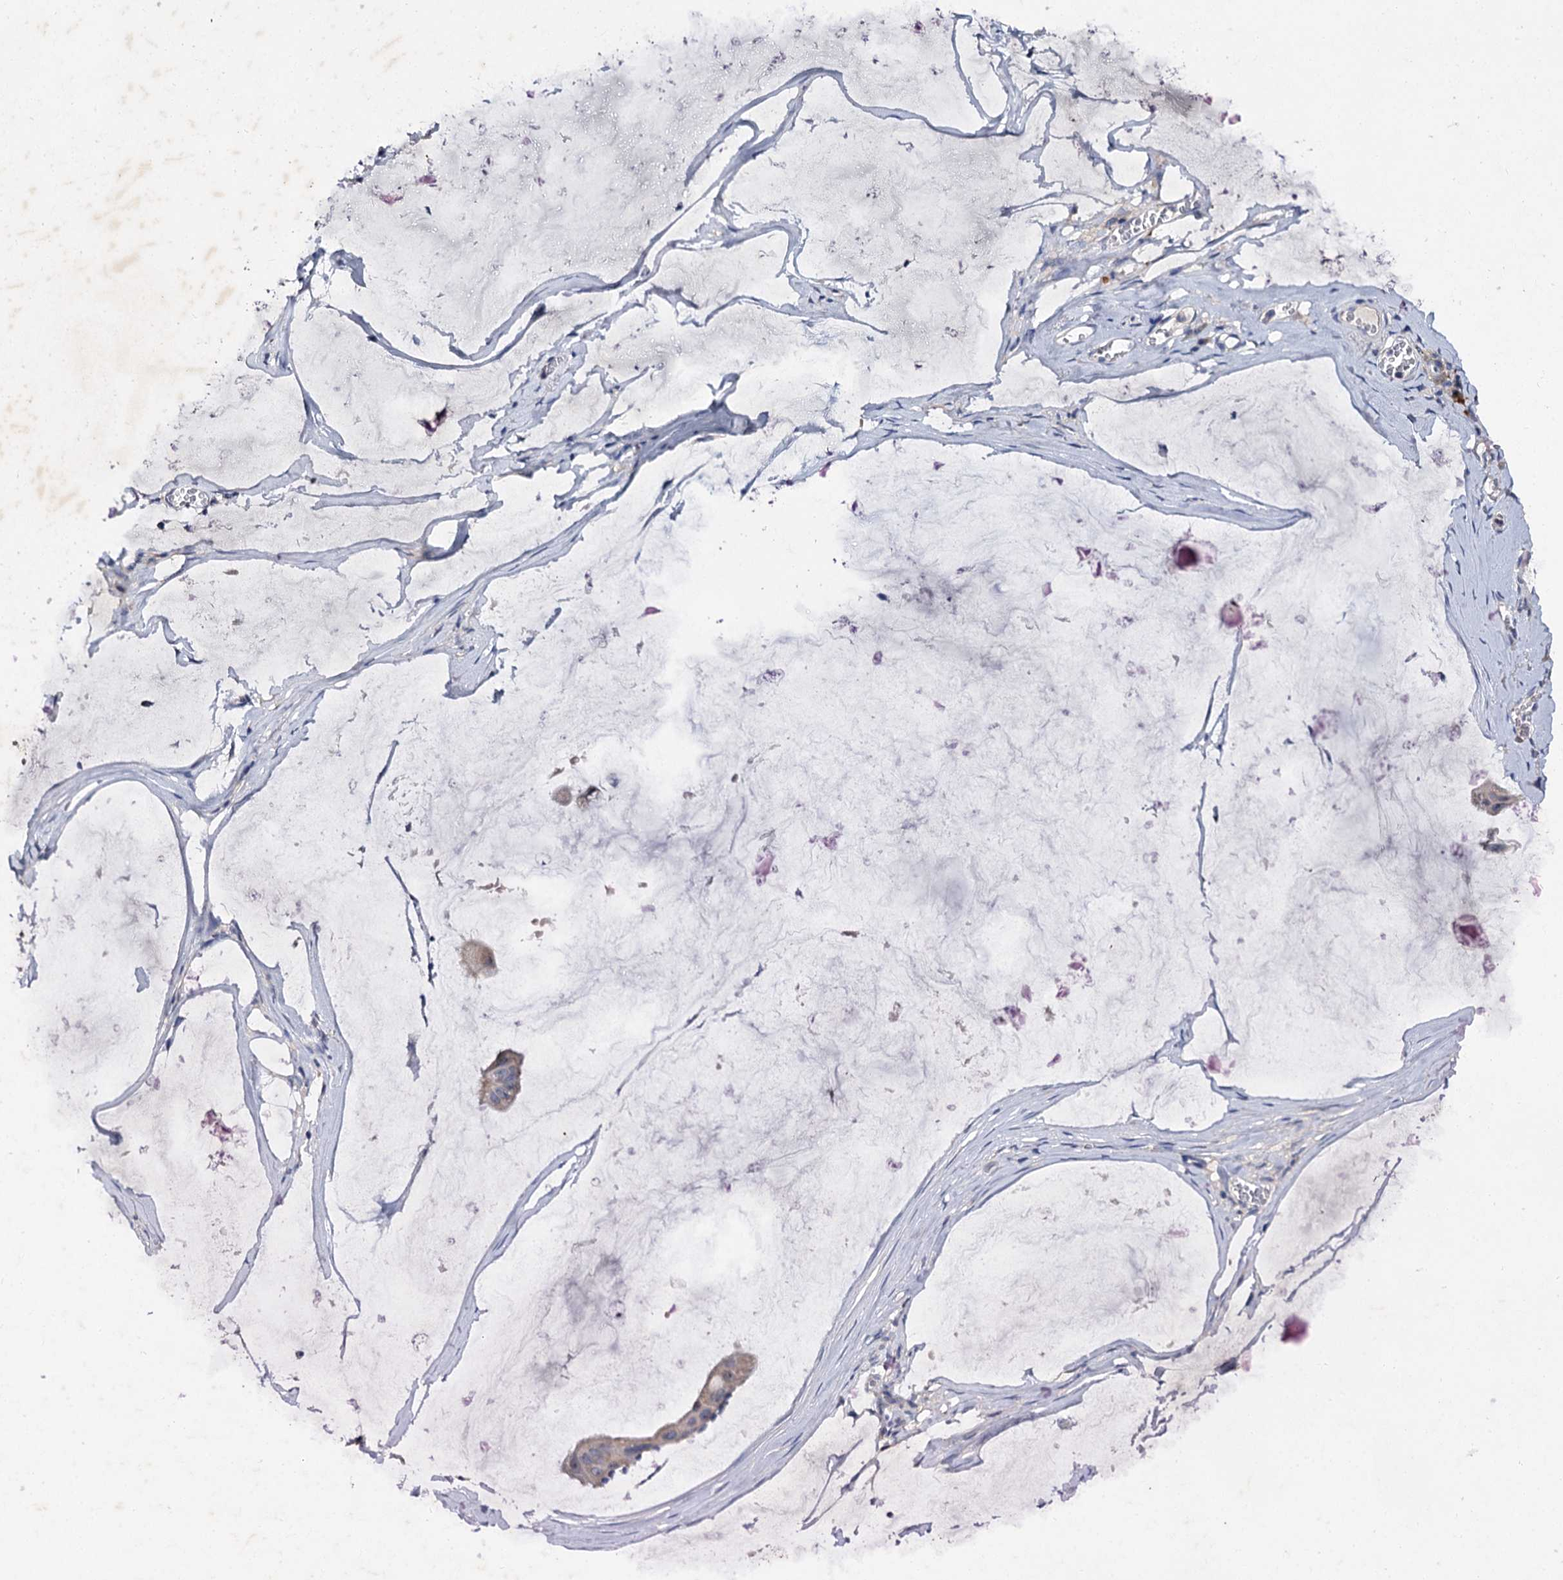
{"staining": {"intensity": "weak", "quantity": ">75%", "location": "cytoplasmic/membranous"}, "tissue": "ovarian cancer", "cell_type": "Tumor cells", "image_type": "cancer", "snomed": [{"axis": "morphology", "description": "Cystadenocarcinoma, mucinous, NOS"}, {"axis": "topography", "description": "Ovary"}], "caption": "Weak cytoplasmic/membranous positivity is seen in about >75% of tumor cells in ovarian cancer (mucinous cystadenocarcinoma).", "gene": "ATP9A", "patient": {"sex": "female", "age": 73}}